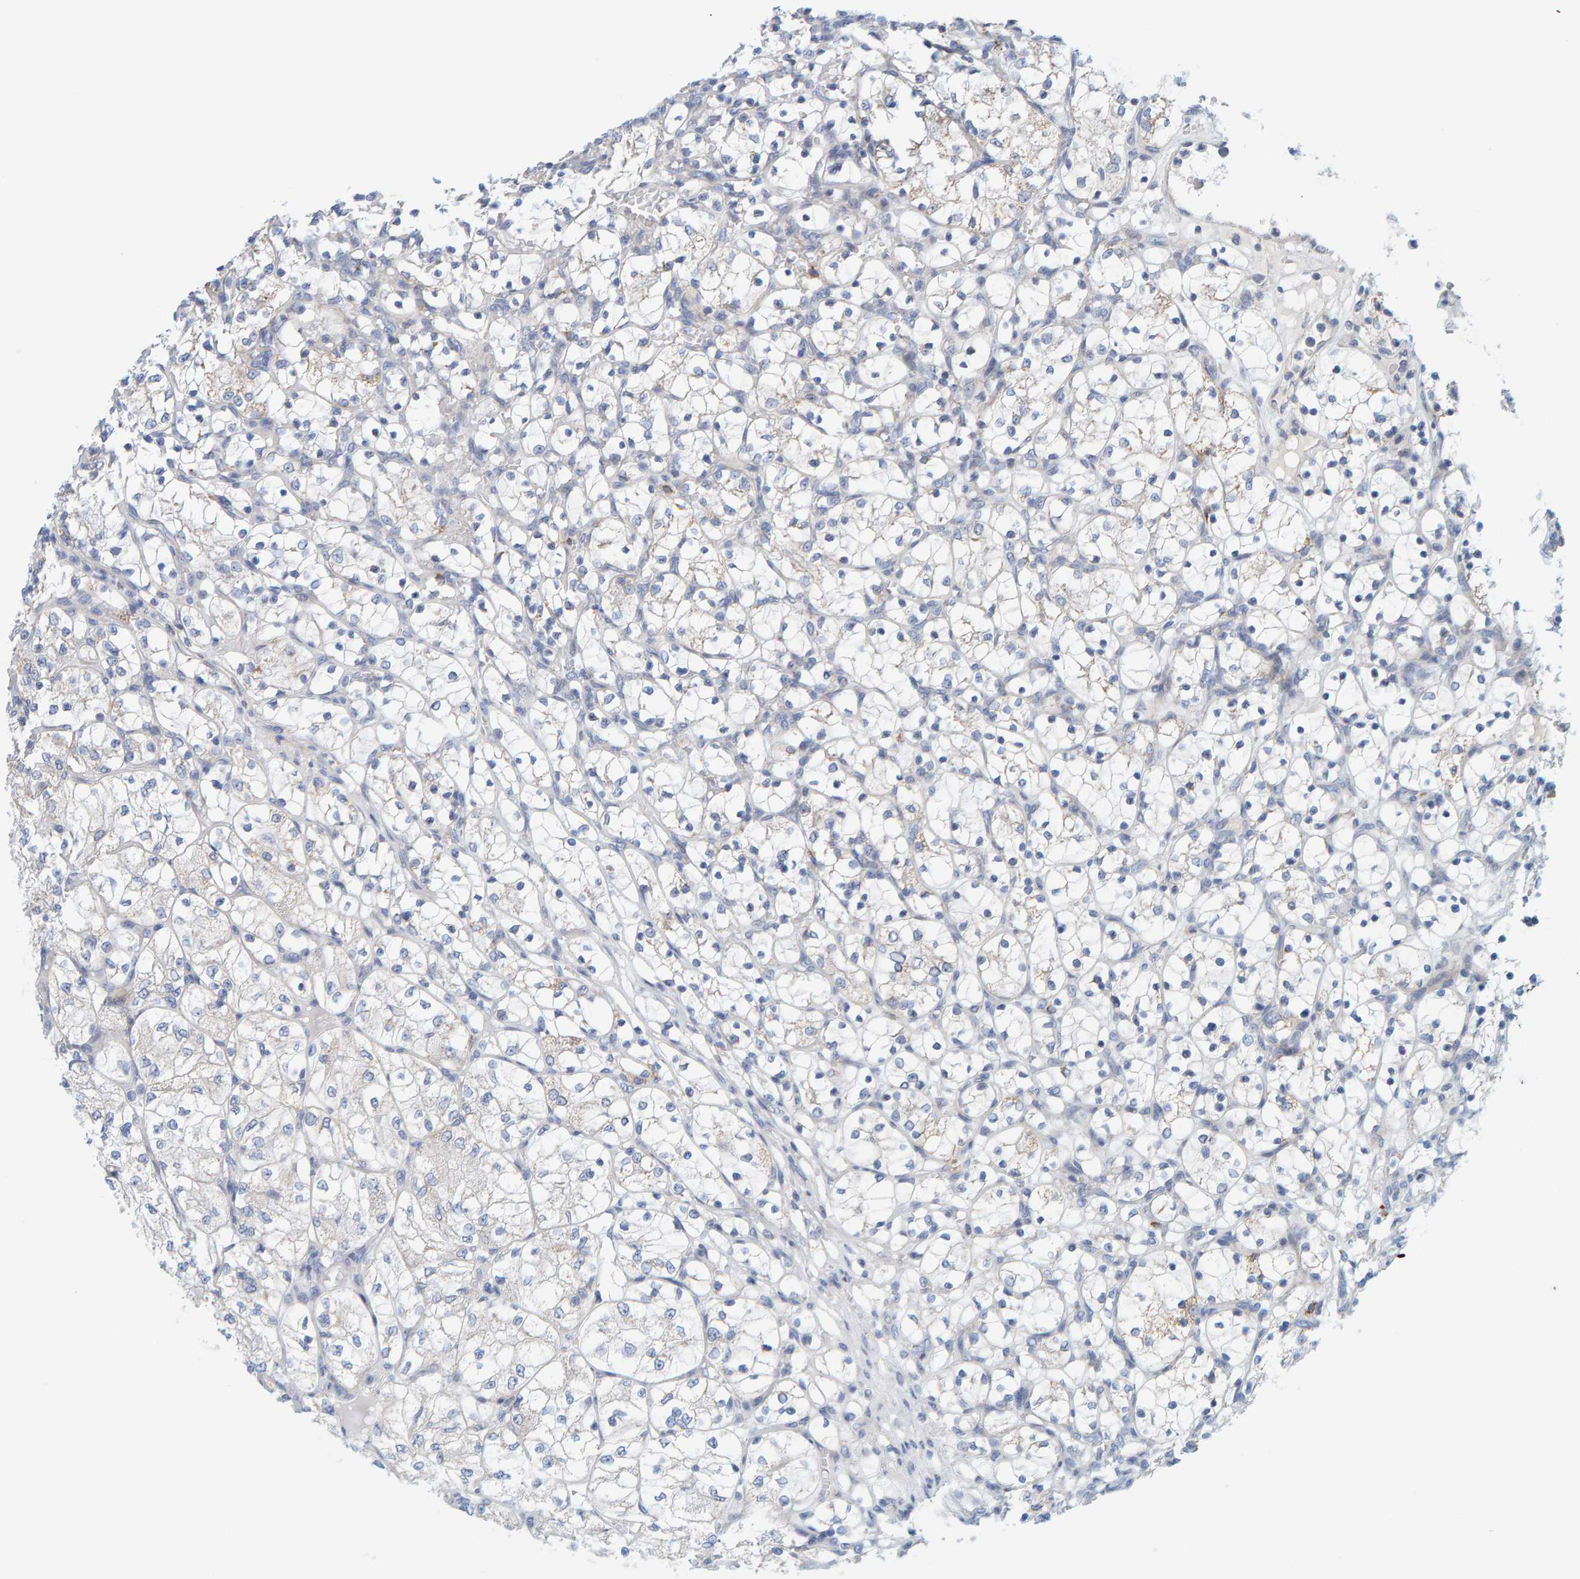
{"staining": {"intensity": "weak", "quantity": "<25%", "location": "cytoplasmic/membranous"}, "tissue": "renal cancer", "cell_type": "Tumor cells", "image_type": "cancer", "snomed": [{"axis": "morphology", "description": "Adenocarcinoma, NOS"}, {"axis": "topography", "description": "Kidney"}], "caption": "Tumor cells are negative for brown protein staining in renal cancer.", "gene": "ZC3H3", "patient": {"sex": "female", "age": 69}}